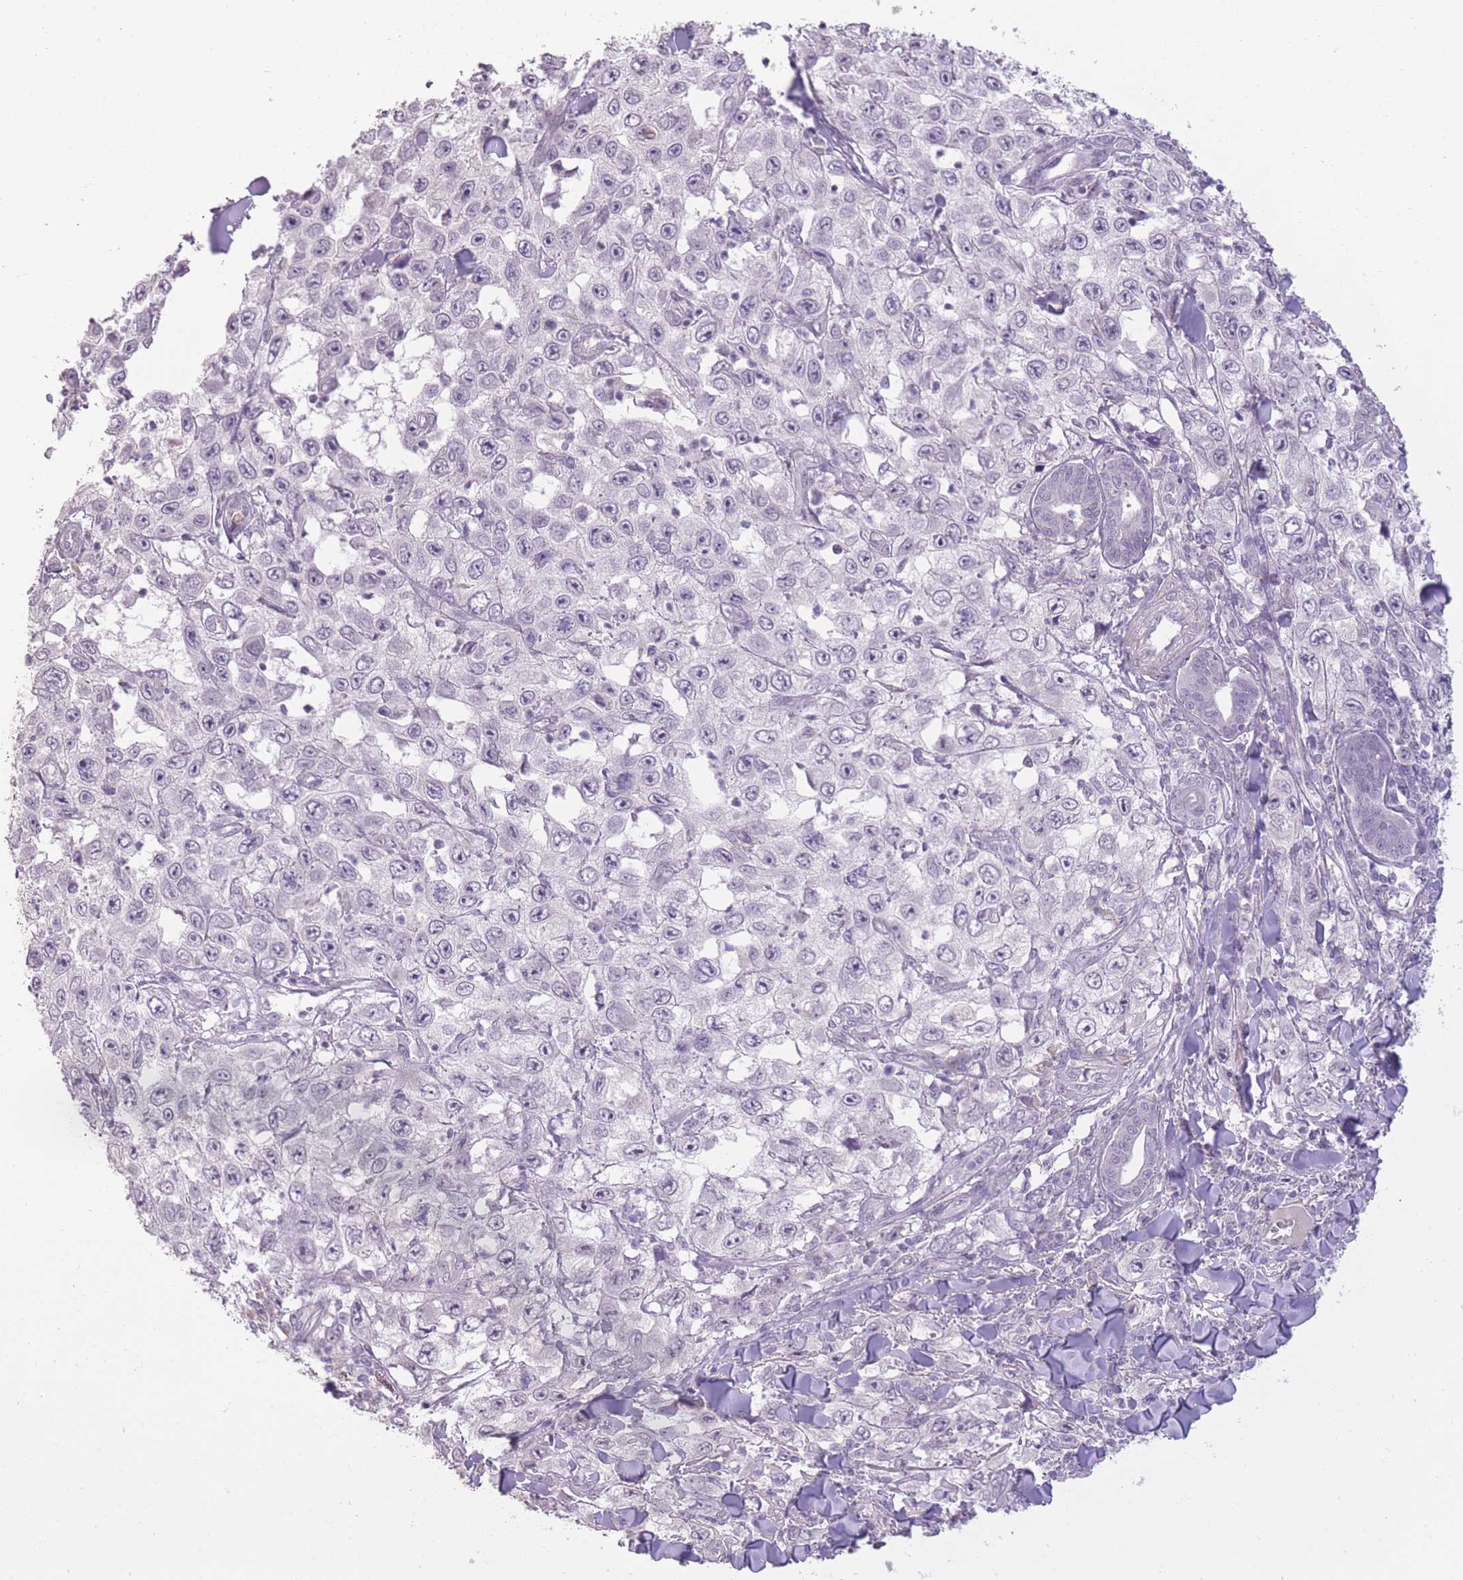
{"staining": {"intensity": "negative", "quantity": "none", "location": "none"}, "tissue": "skin cancer", "cell_type": "Tumor cells", "image_type": "cancer", "snomed": [{"axis": "morphology", "description": "Squamous cell carcinoma, NOS"}, {"axis": "topography", "description": "Skin"}], "caption": "A high-resolution histopathology image shows immunohistochemistry (IHC) staining of skin squamous cell carcinoma, which shows no significant positivity in tumor cells. Brightfield microscopy of IHC stained with DAB (3,3'-diaminobenzidine) (brown) and hematoxylin (blue), captured at high magnification.", "gene": "ZBTB24", "patient": {"sex": "male", "age": 82}}